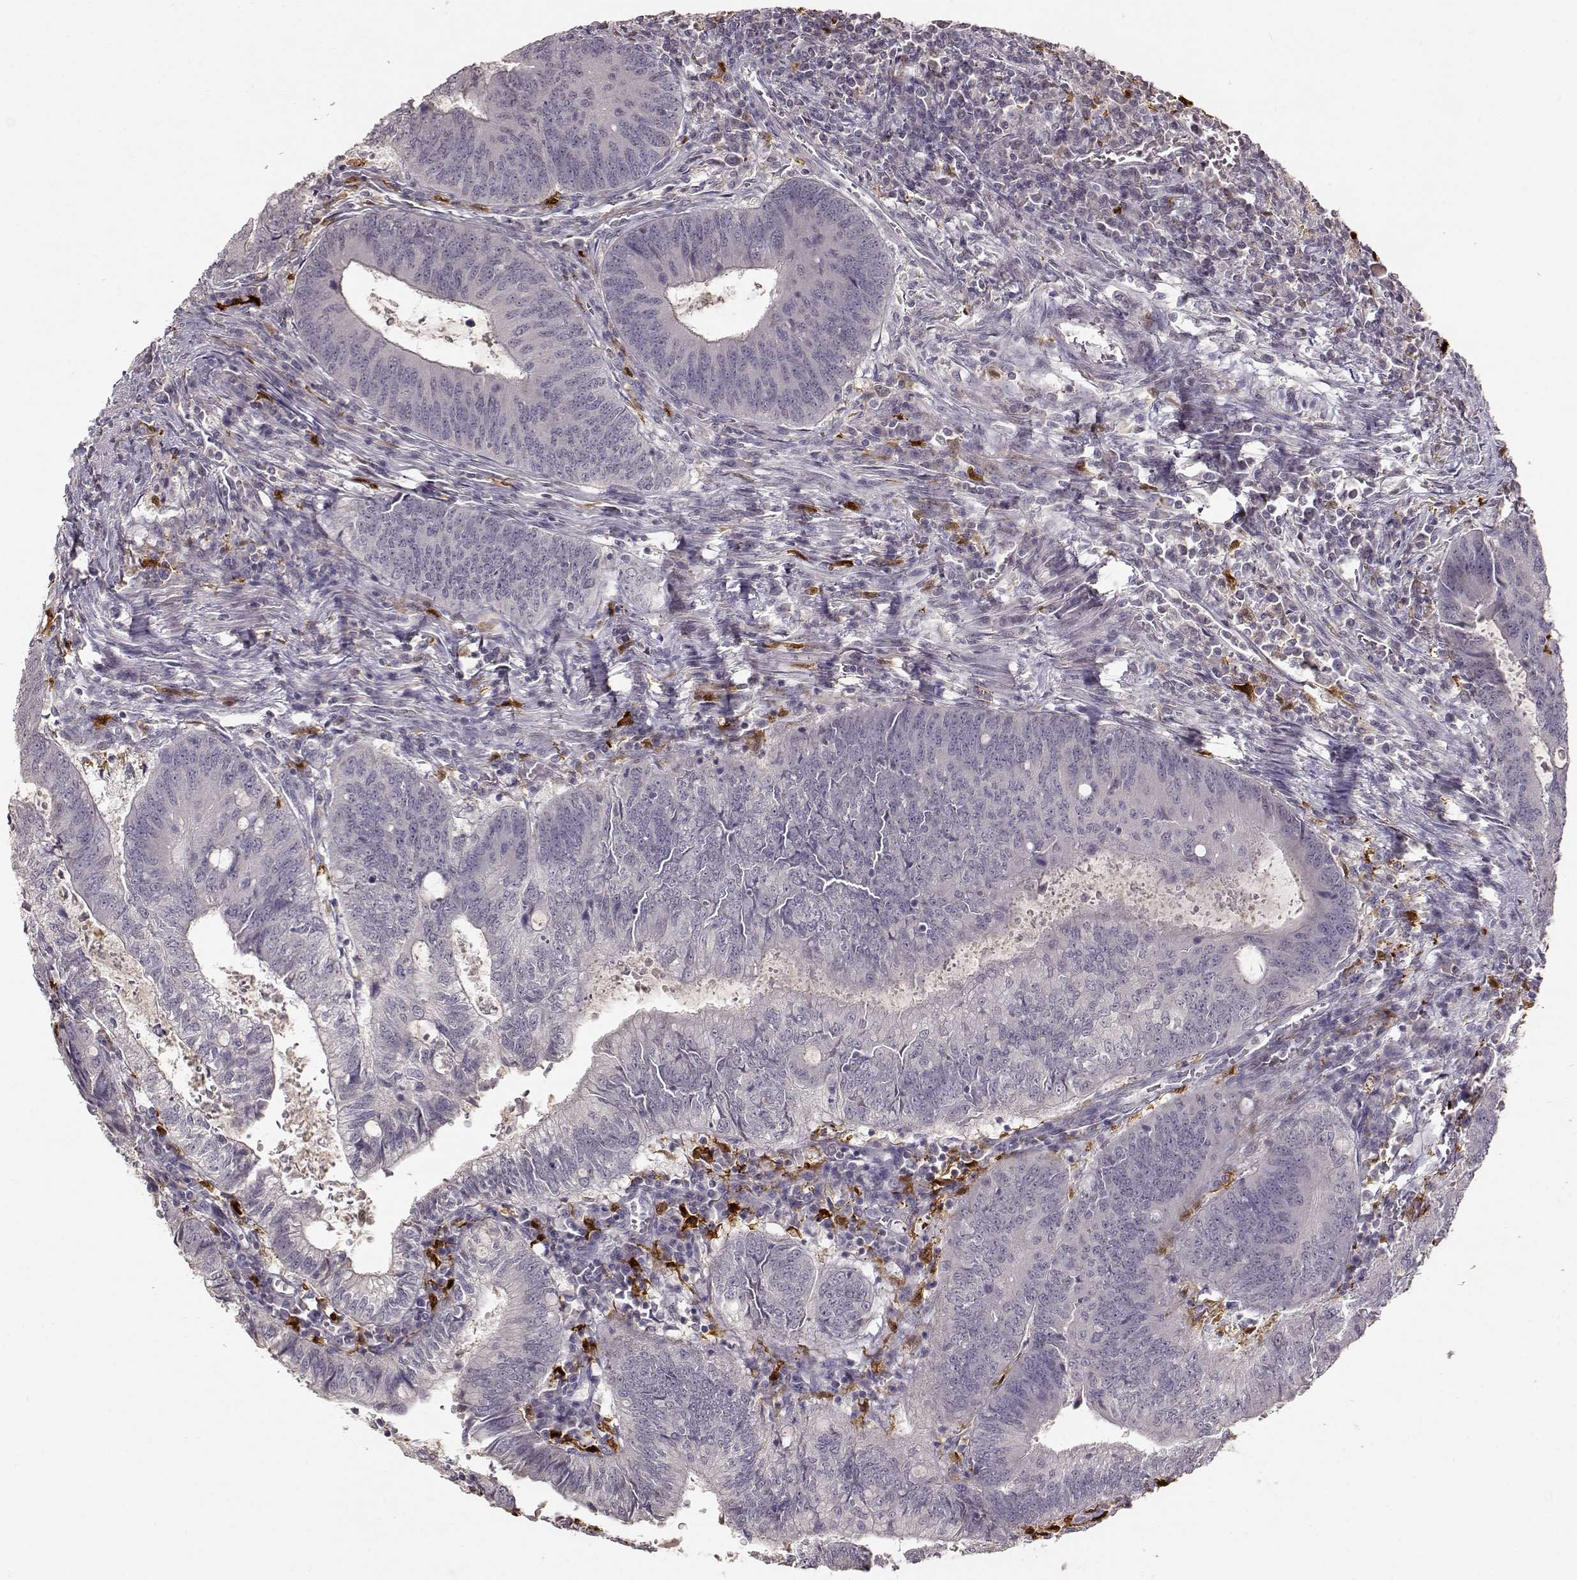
{"staining": {"intensity": "negative", "quantity": "none", "location": "none"}, "tissue": "colorectal cancer", "cell_type": "Tumor cells", "image_type": "cancer", "snomed": [{"axis": "morphology", "description": "Adenocarcinoma, NOS"}, {"axis": "topography", "description": "Colon"}], "caption": "An image of human adenocarcinoma (colorectal) is negative for staining in tumor cells.", "gene": "S100B", "patient": {"sex": "male", "age": 67}}